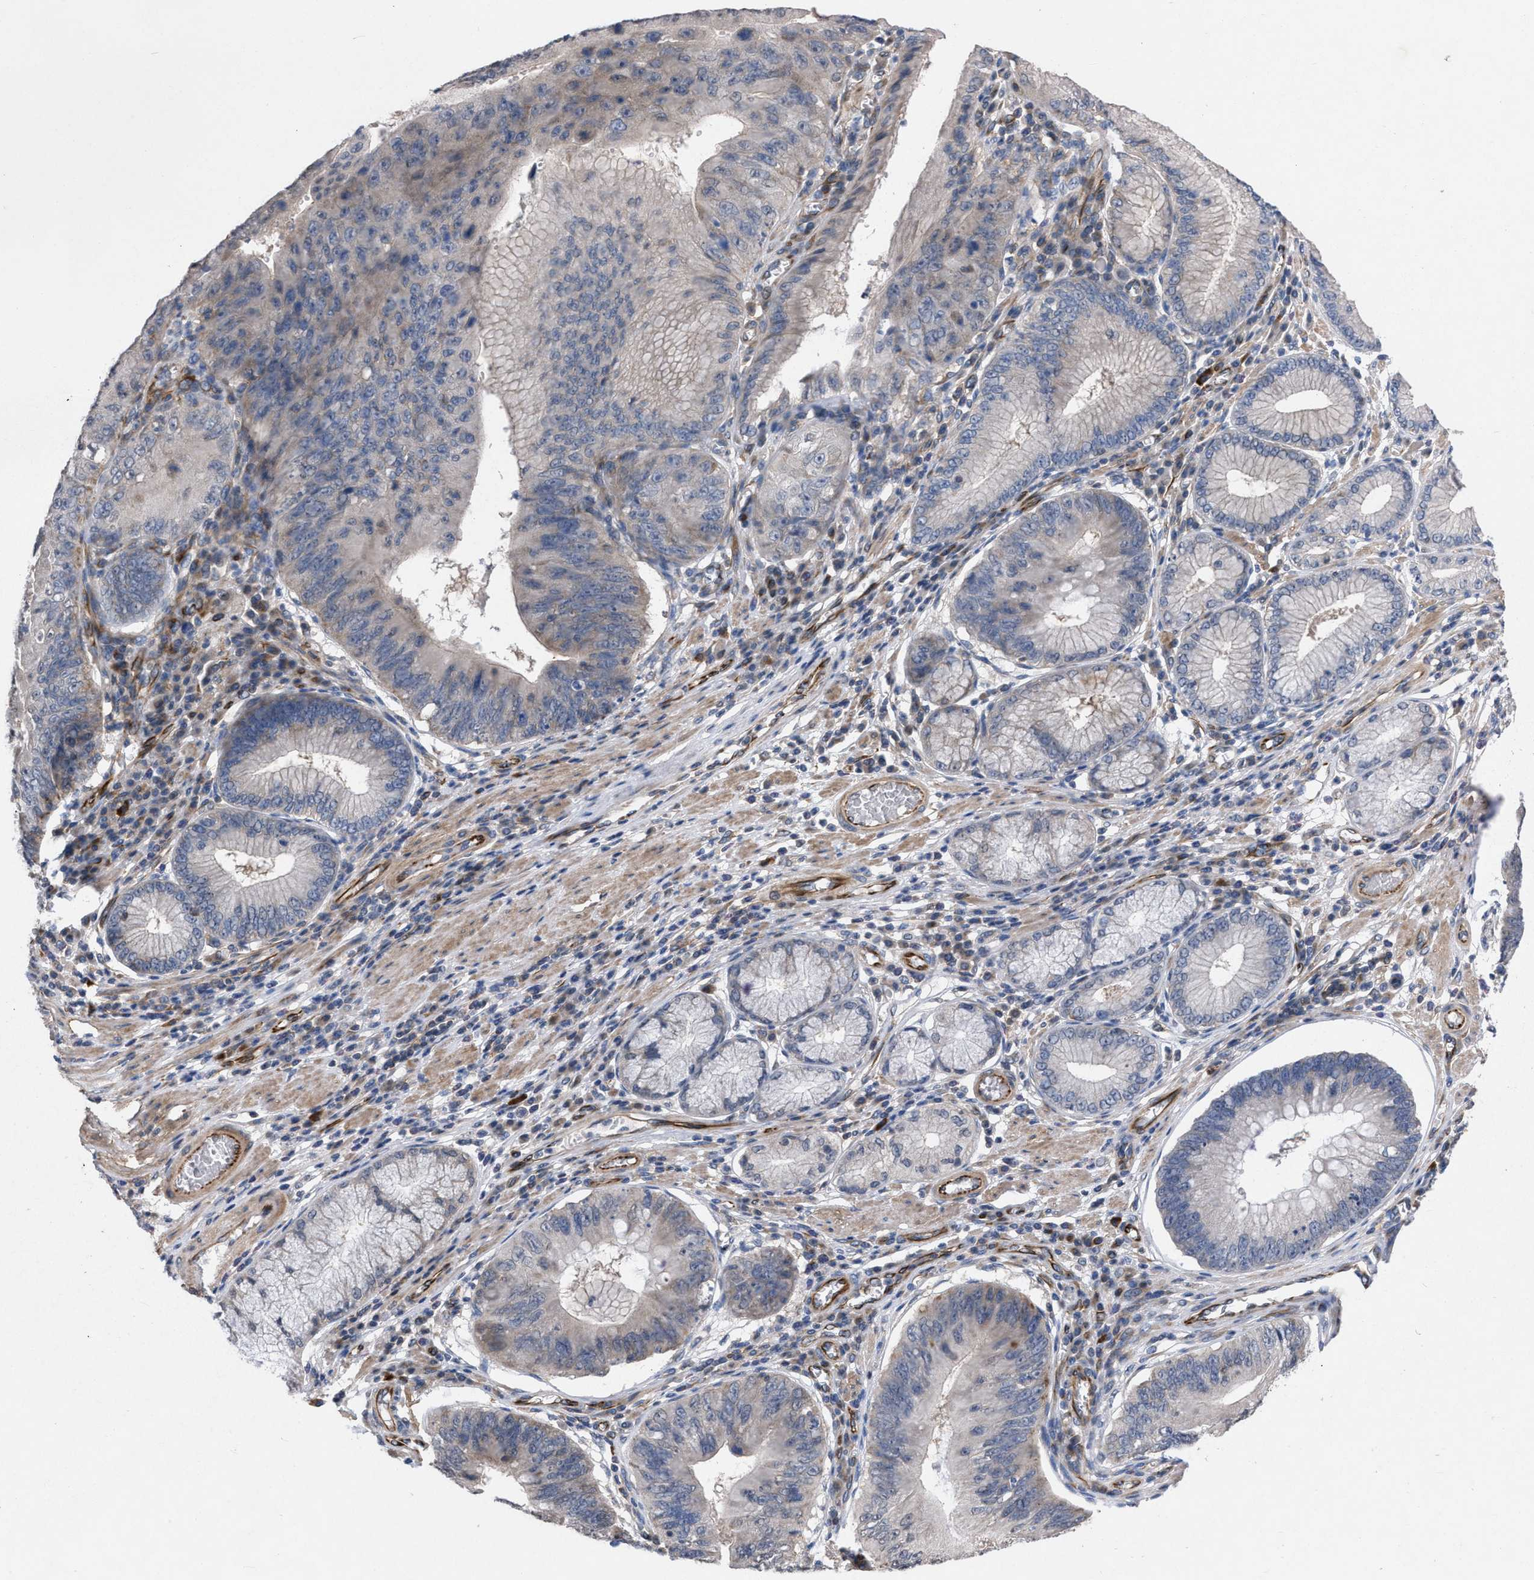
{"staining": {"intensity": "negative", "quantity": "none", "location": "none"}, "tissue": "stomach cancer", "cell_type": "Tumor cells", "image_type": "cancer", "snomed": [{"axis": "morphology", "description": "Adenocarcinoma, NOS"}, {"axis": "topography", "description": "Stomach"}], "caption": "There is no significant expression in tumor cells of stomach adenocarcinoma.", "gene": "TMEM131", "patient": {"sex": "male", "age": 59}}